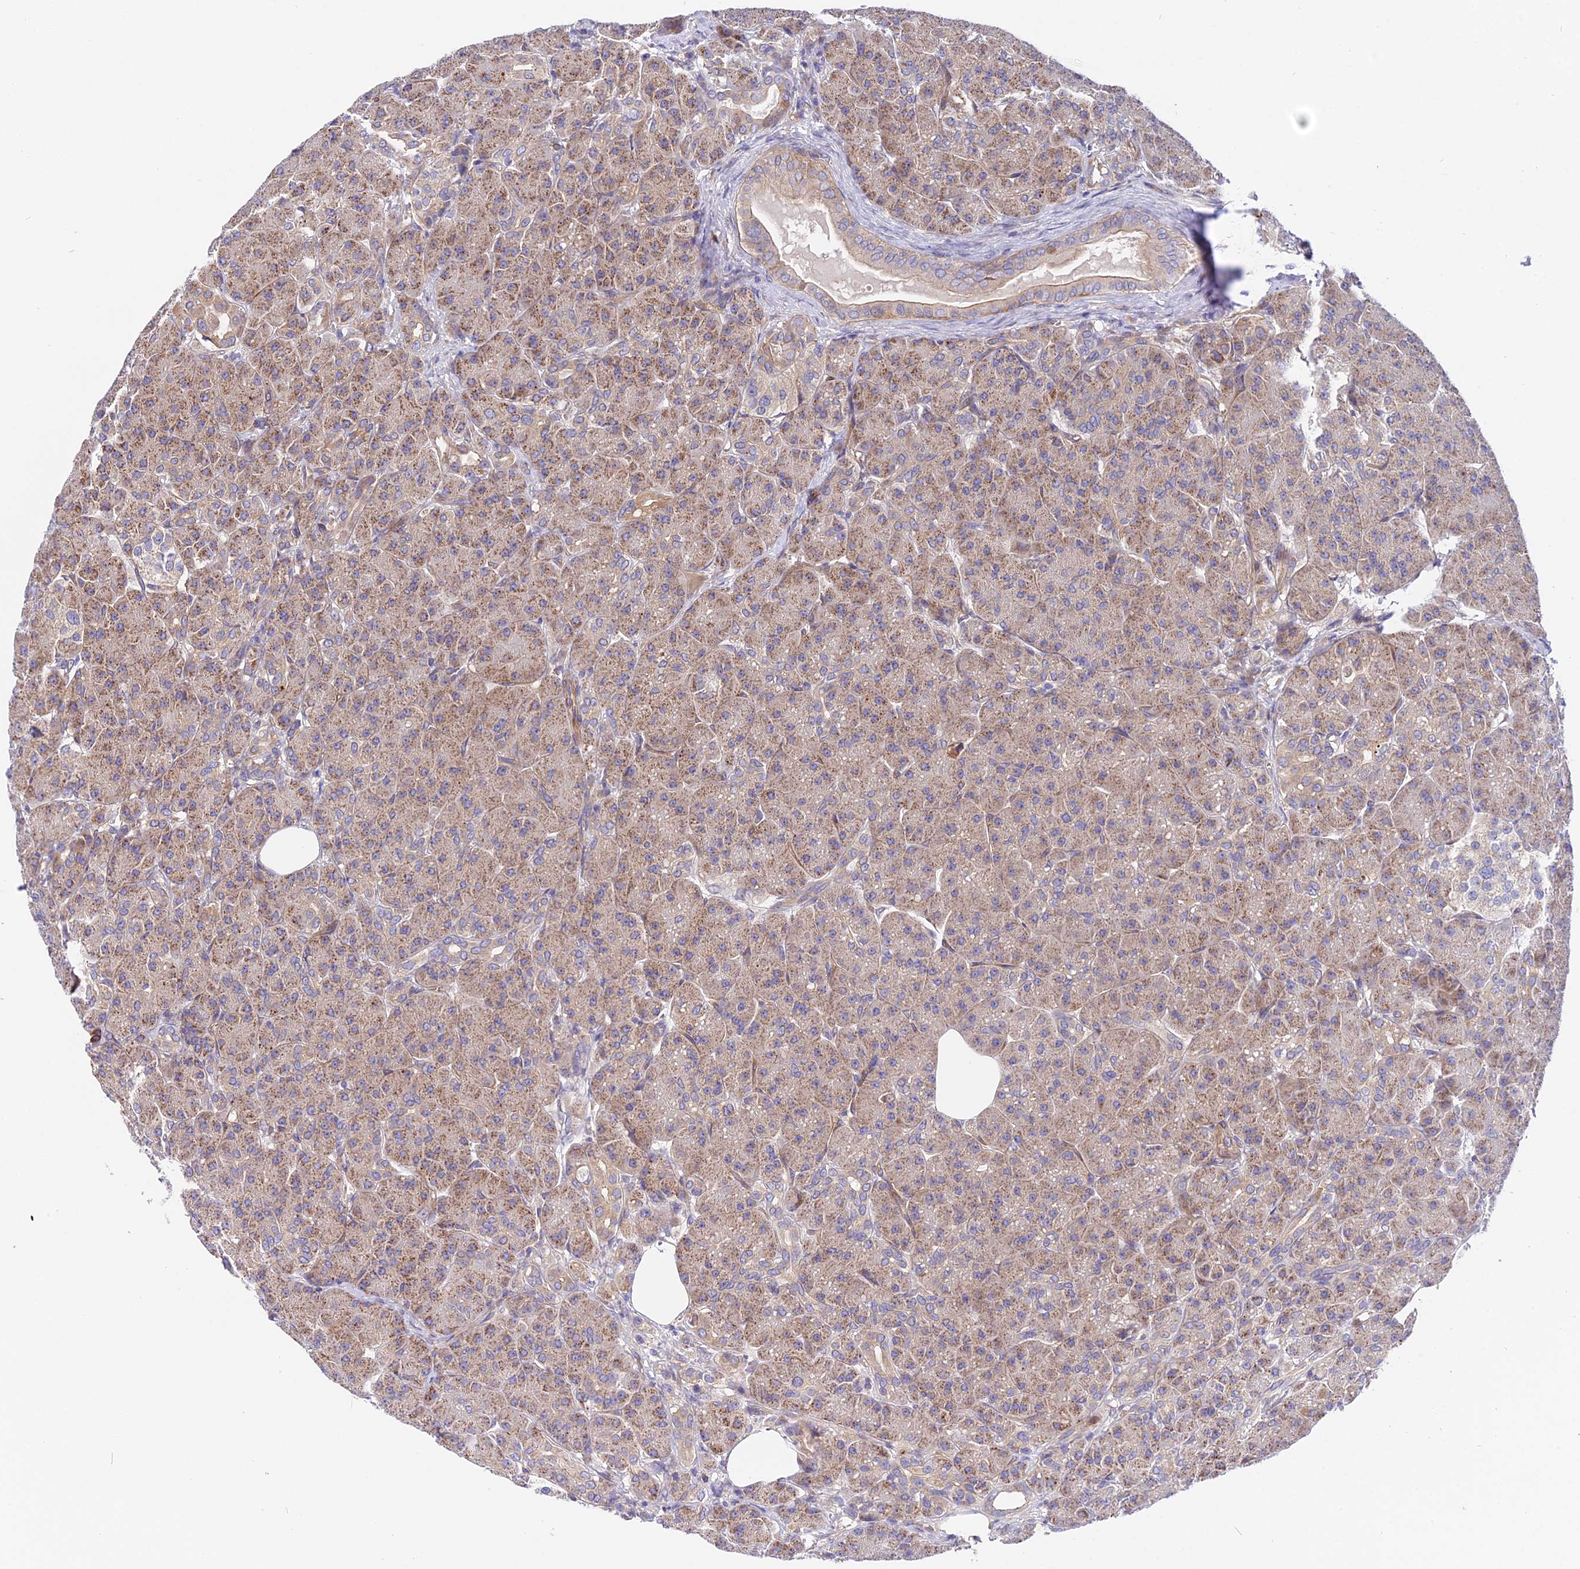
{"staining": {"intensity": "moderate", "quantity": ">75%", "location": "cytoplasmic/membranous"}, "tissue": "pancreas", "cell_type": "Exocrine glandular cells", "image_type": "normal", "snomed": [{"axis": "morphology", "description": "Normal tissue, NOS"}, {"axis": "topography", "description": "Pancreas"}], "caption": "Immunohistochemistry (IHC) micrograph of unremarkable pancreas: human pancreas stained using IHC exhibits medium levels of moderate protein expression localized specifically in the cytoplasmic/membranous of exocrine glandular cells, appearing as a cytoplasmic/membranous brown color.", "gene": "TRIM43B", "patient": {"sex": "male", "age": 63}}